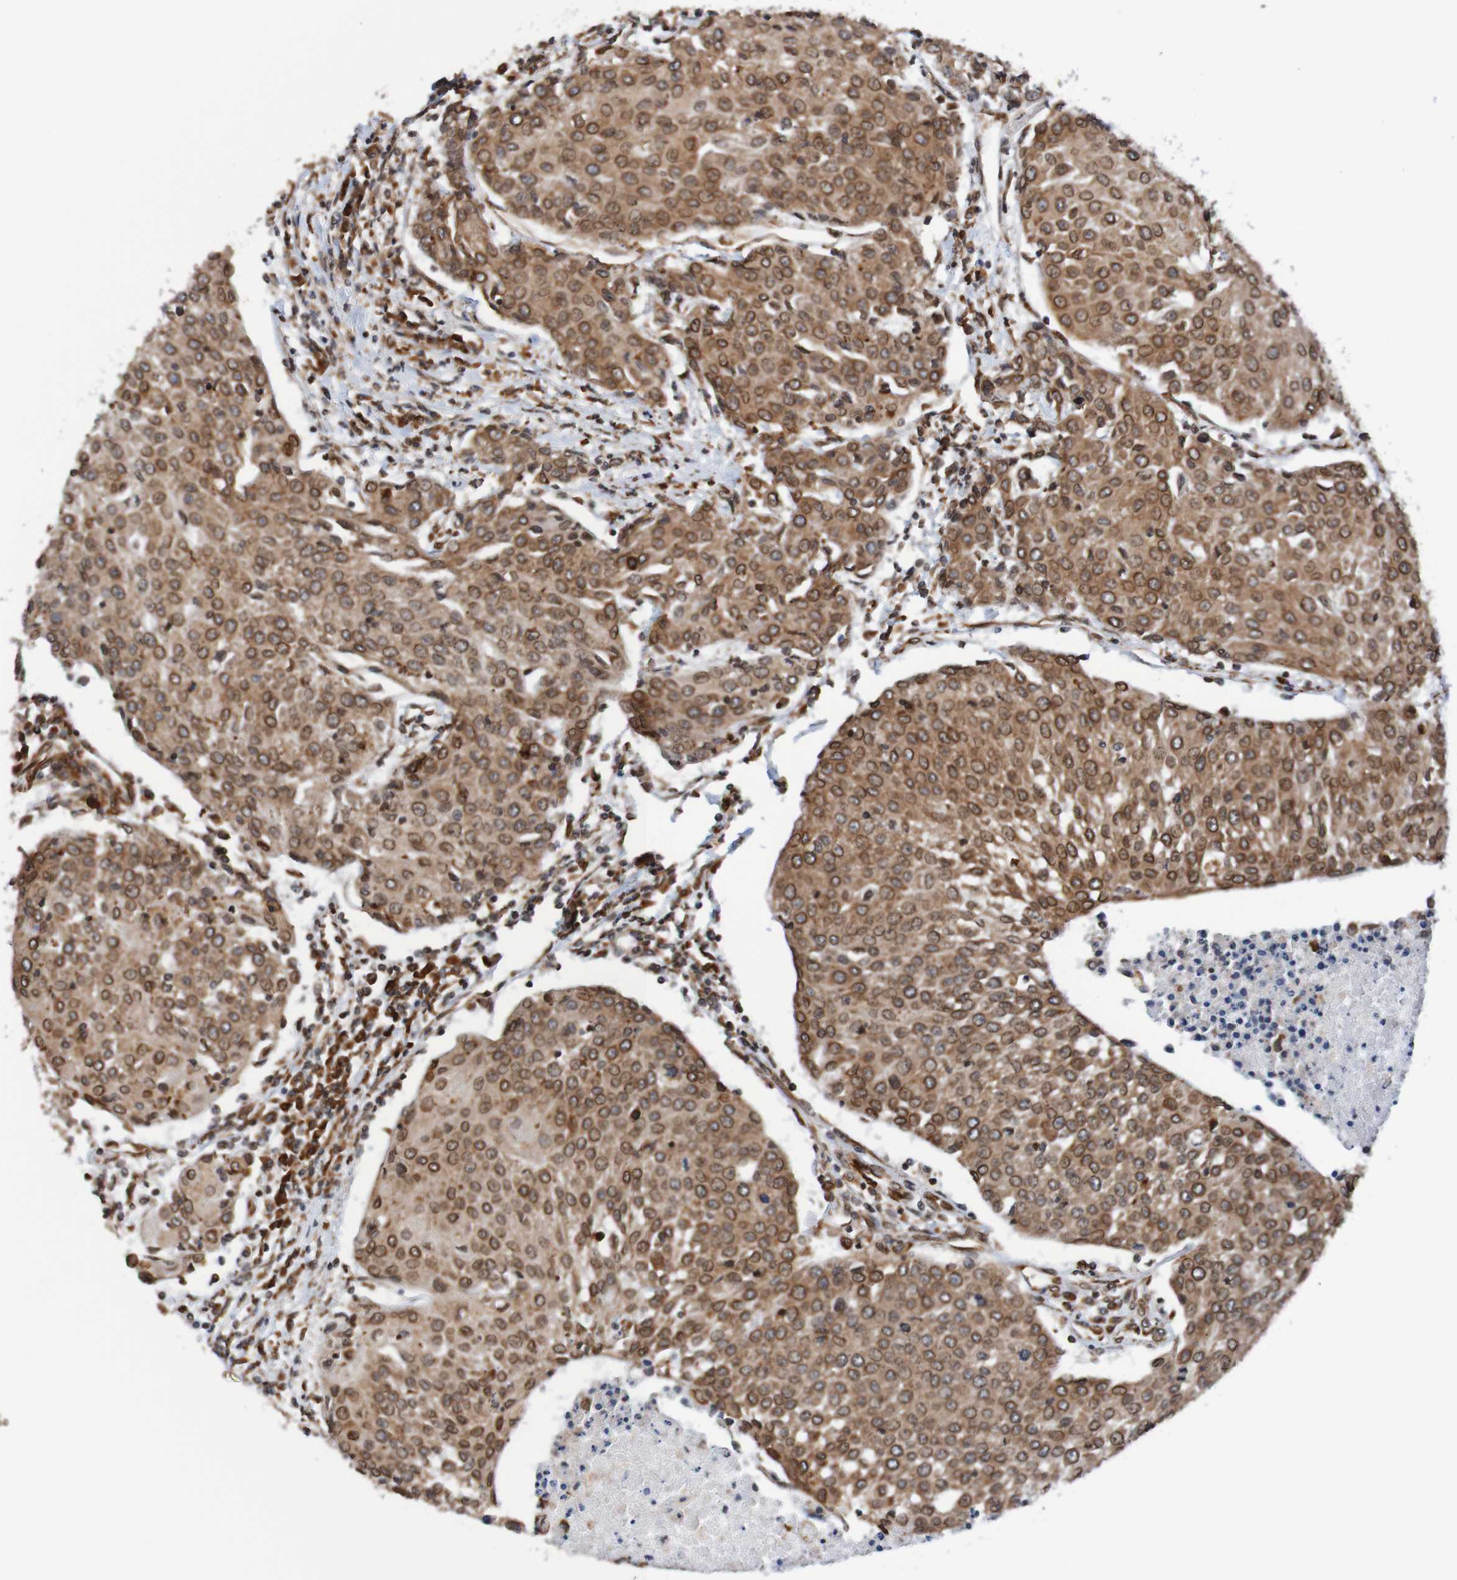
{"staining": {"intensity": "strong", "quantity": ">75%", "location": "cytoplasmic/membranous,nuclear"}, "tissue": "urothelial cancer", "cell_type": "Tumor cells", "image_type": "cancer", "snomed": [{"axis": "morphology", "description": "Urothelial carcinoma, High grade"}, {"axis": "topography", "description": "Urinary bladder"}], "caption": "Protein expression analysis of high-grade urothelial carcinoma exhibits strong cytoplasmic/membranous and nuclear positivity in about >75% of tumor cells.", "gene": "TMEM109", "patient": {"sex": "female", "age": 85}}